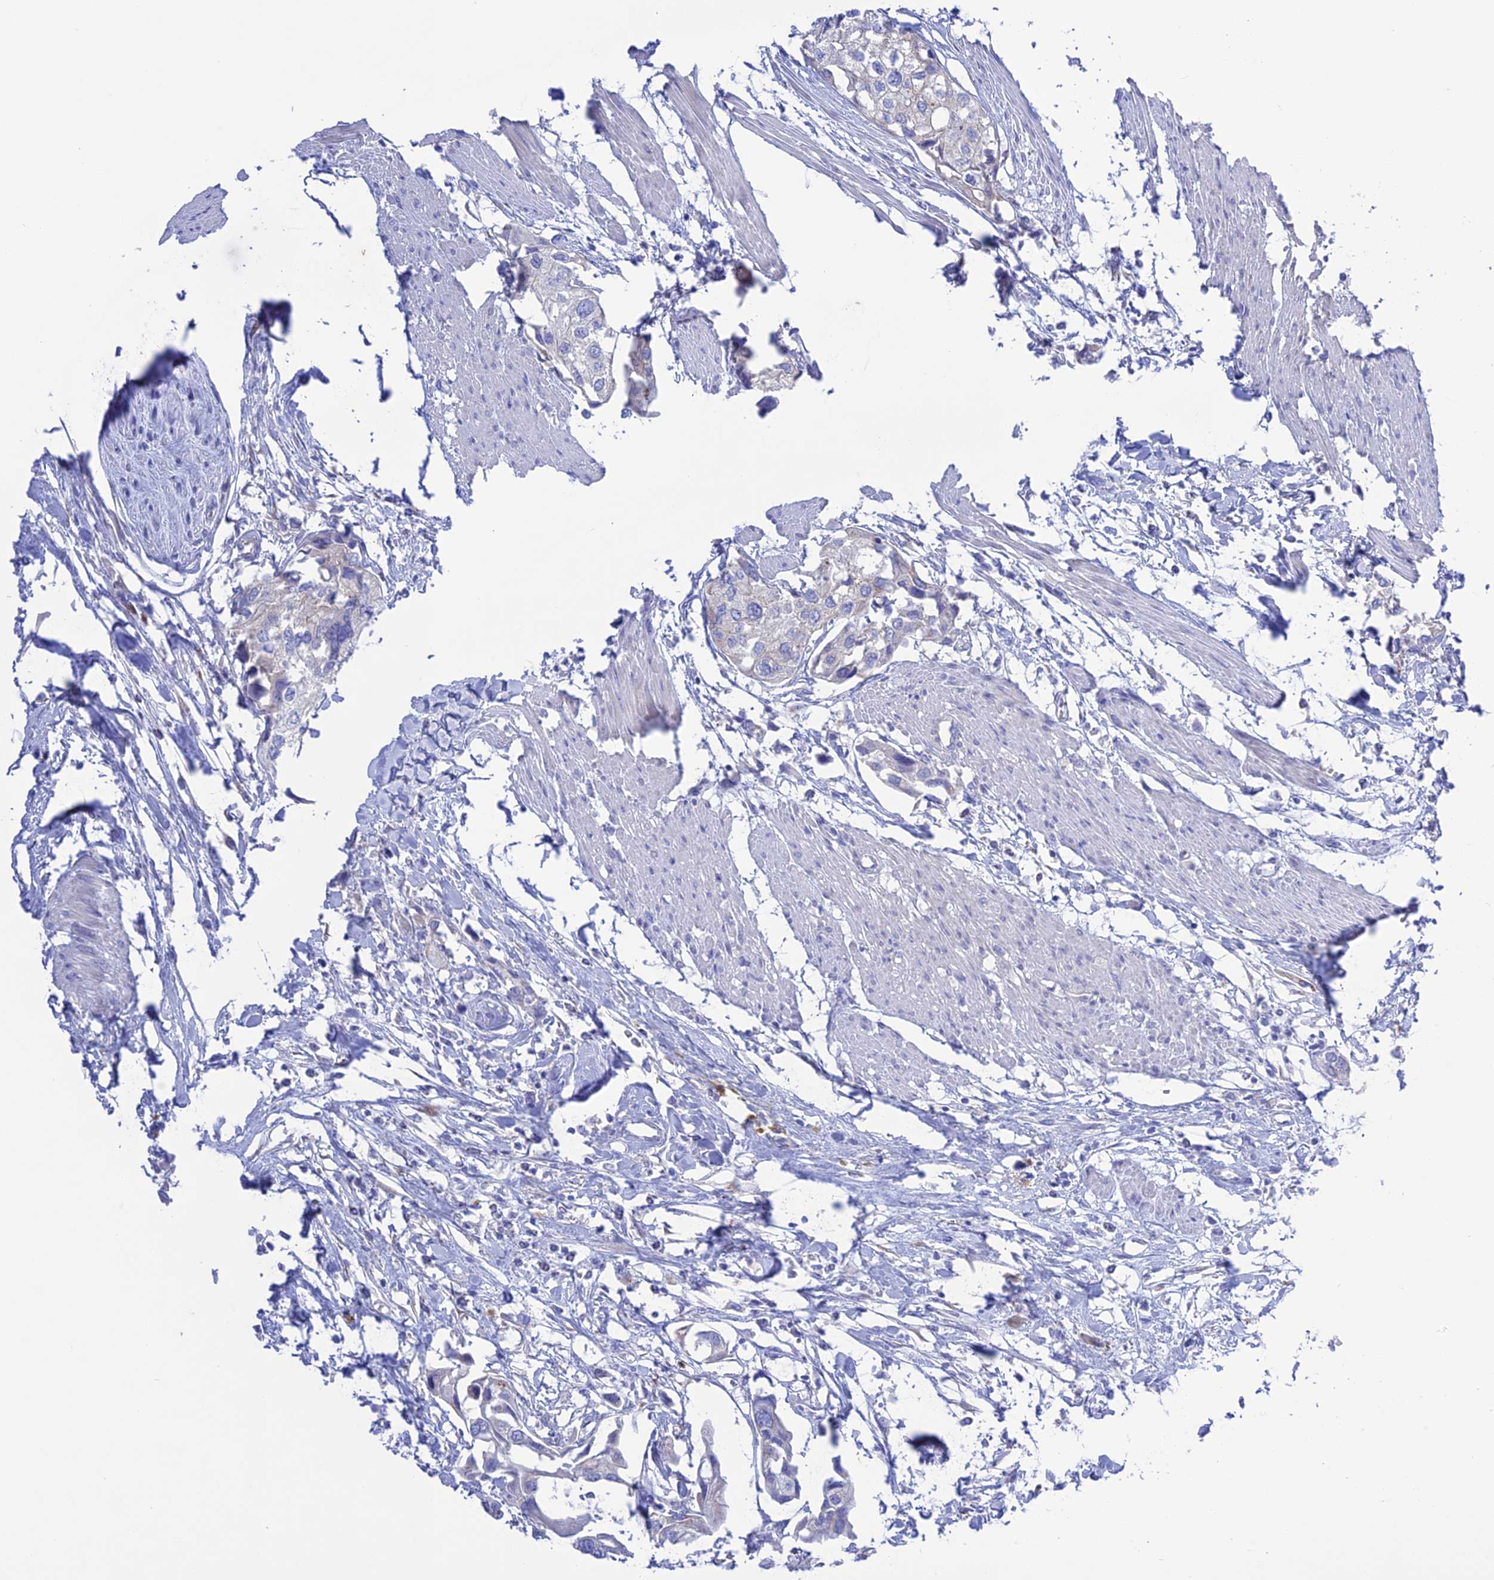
{"staining": {"intensity": "negative", "quantity": "none", "location": "none"}, "tissue": "urothelial cancer", "cell_type": "Tumor cells", "image_type": "cancer", "snomed": [{"axis": "morphology", "description": "Urothelial carcinoma, High grade"}, {"axis": "topography", "description": "Urinary bladder"}], "caption": "DAB (3,3'-diaminobenzidine) immunohistochemical staining of human urothelial cancer exhibits no significant positivity in tumor cells.", "gene": "CHSY3", "patient": {"sex": "male", "age": 64}}